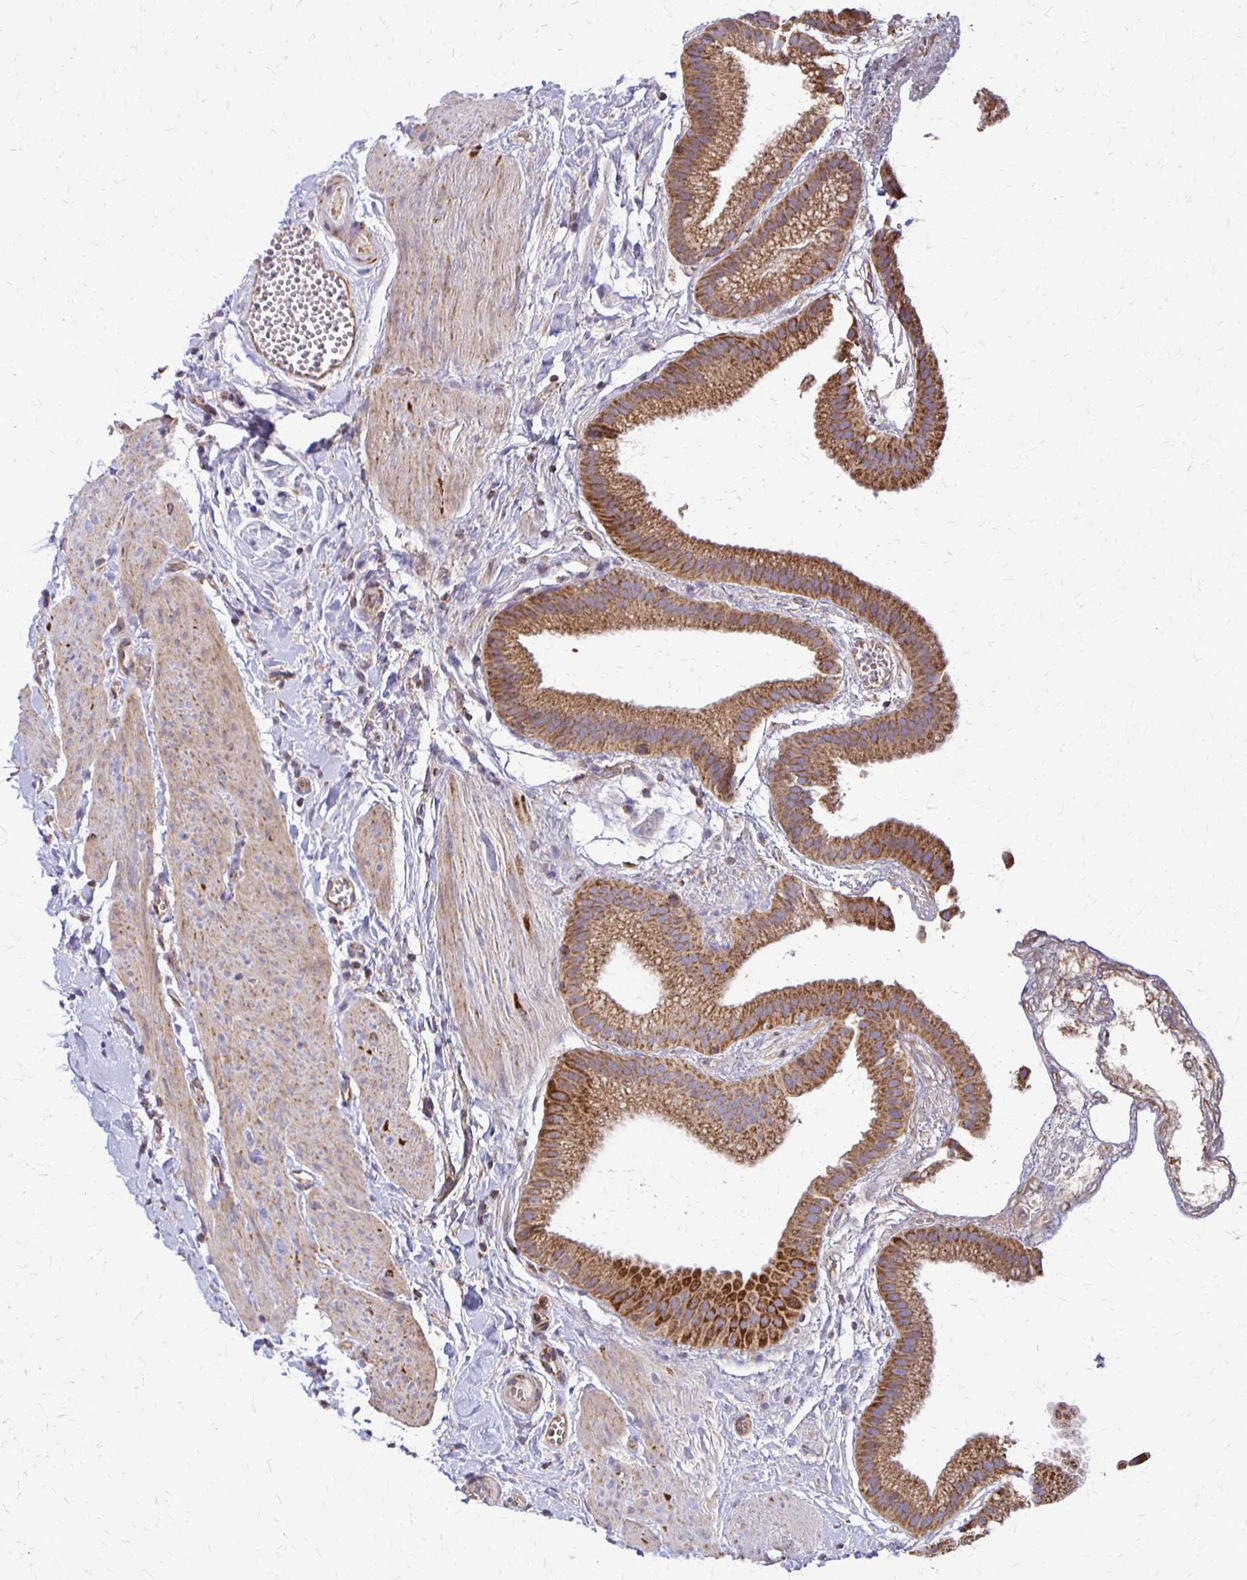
{"staining": {"intensity": "moderate", "quantity": ">75%", "location": "cytoplasmic/membranous"}, "tissue": "gallbladder", "cell_type": "Glandular cells", "image_type": "normal", "snomed": [{"axis": "morphology", "description": "Normal tissue, NOS"}, {"axis": "topography", "description": "Gallbladder"}], "caption": "Immunohistochemical staining of benign human gallbladder exhibits moderate cytoplasmic/membranous protein positivity in approximately >75% of glandular cells.", "gene": "EIF4EBP2", "patient": {"sex": "female", "age": 63}}